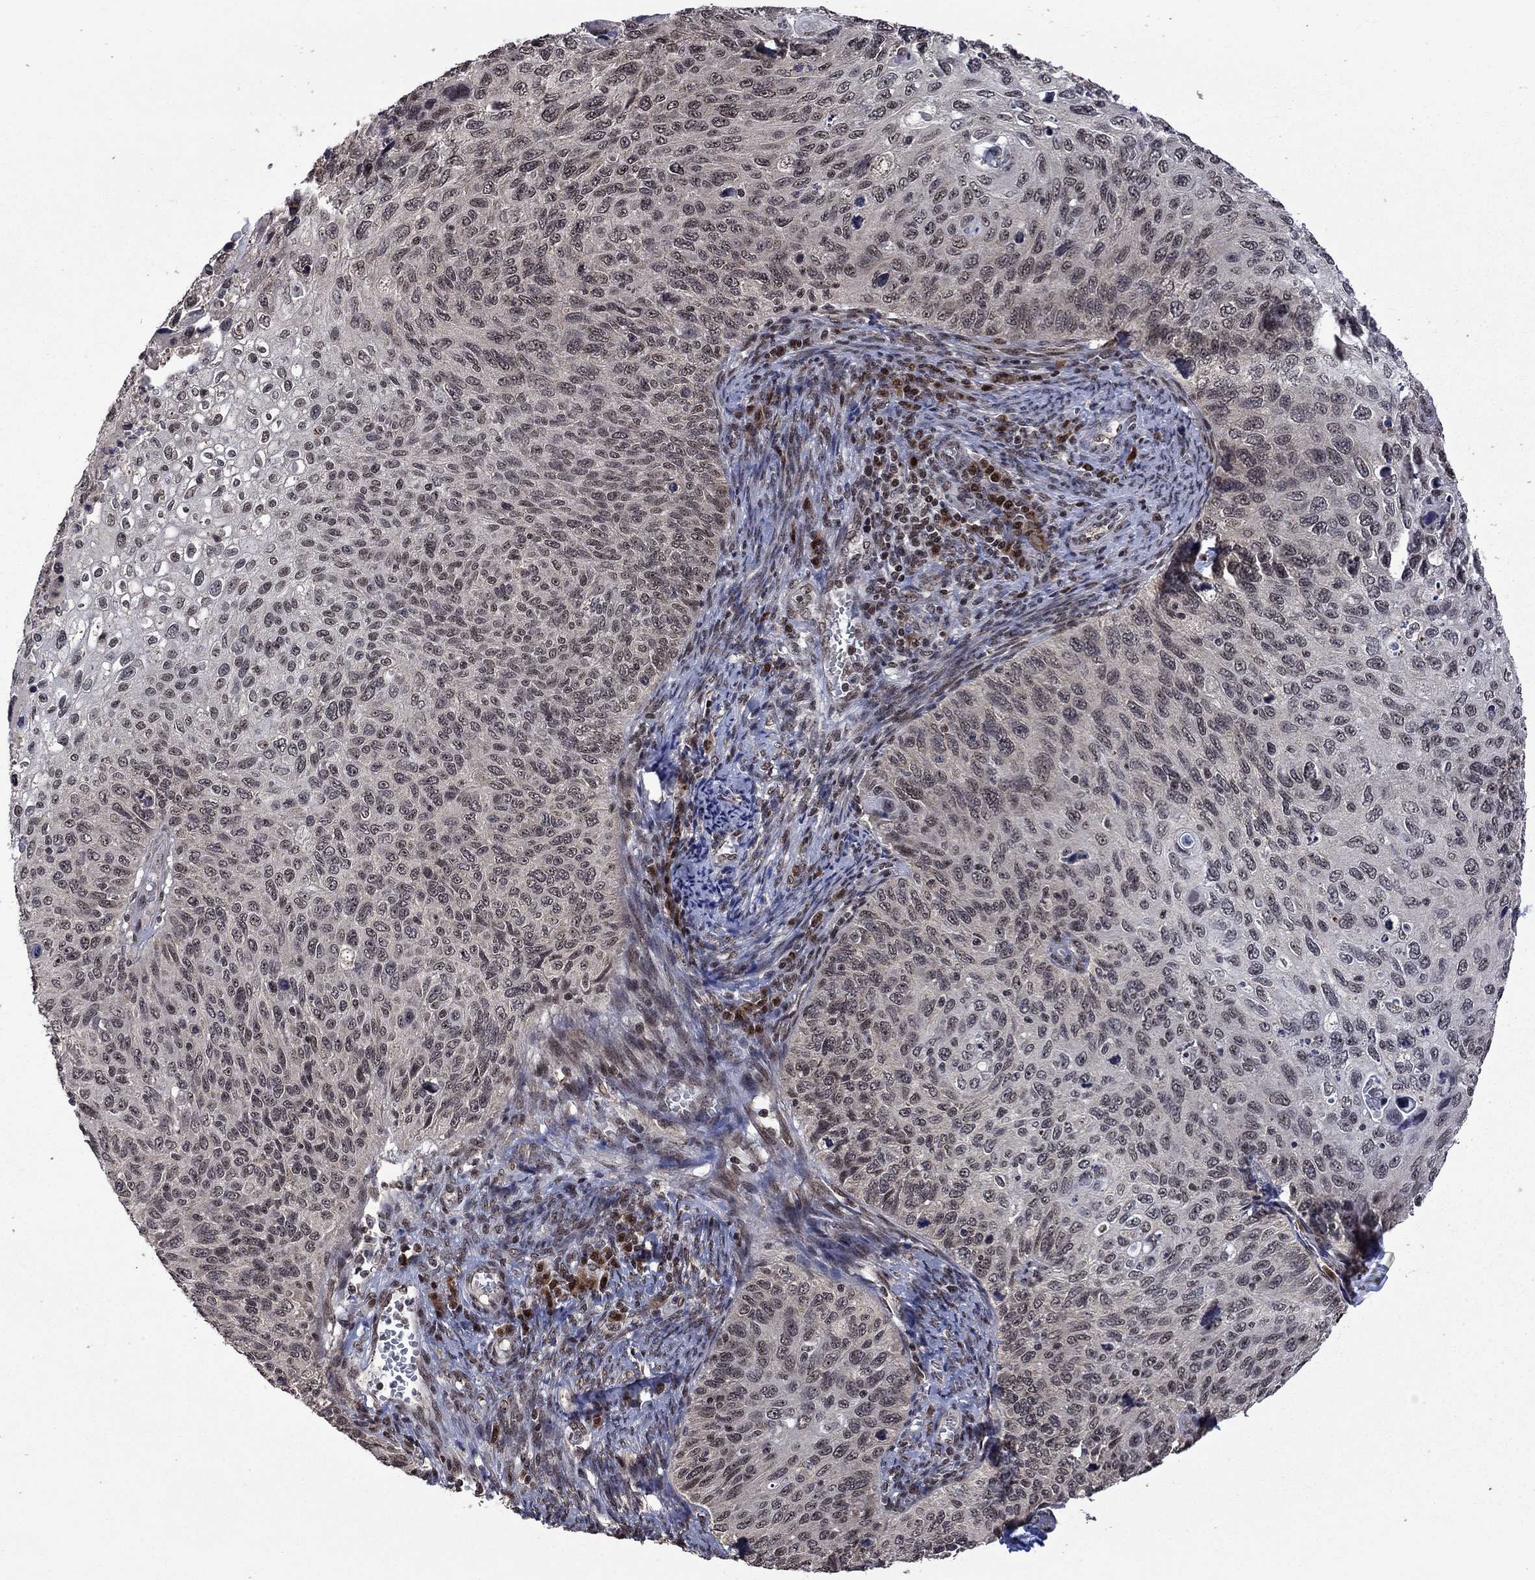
{"staining": {"intensity": "negative", "quantity": "none", "location": "none"}, "tissue": "cervical cancer", "cell_type": "Tumor cells", "image_type": "cancer", "snomed": [{"axis": "morphology", "description": "Squamous cell carcinoma, NOS"}, {"axis": "topography", "description": "Cervix"}], "caption": "This is an immunohistochemistry (IHC) photomicrograph of human cervical cancer. There is no expression in tumor cells.", "gene": "FBL", "patient": {"sex": "female", "age": 70}}